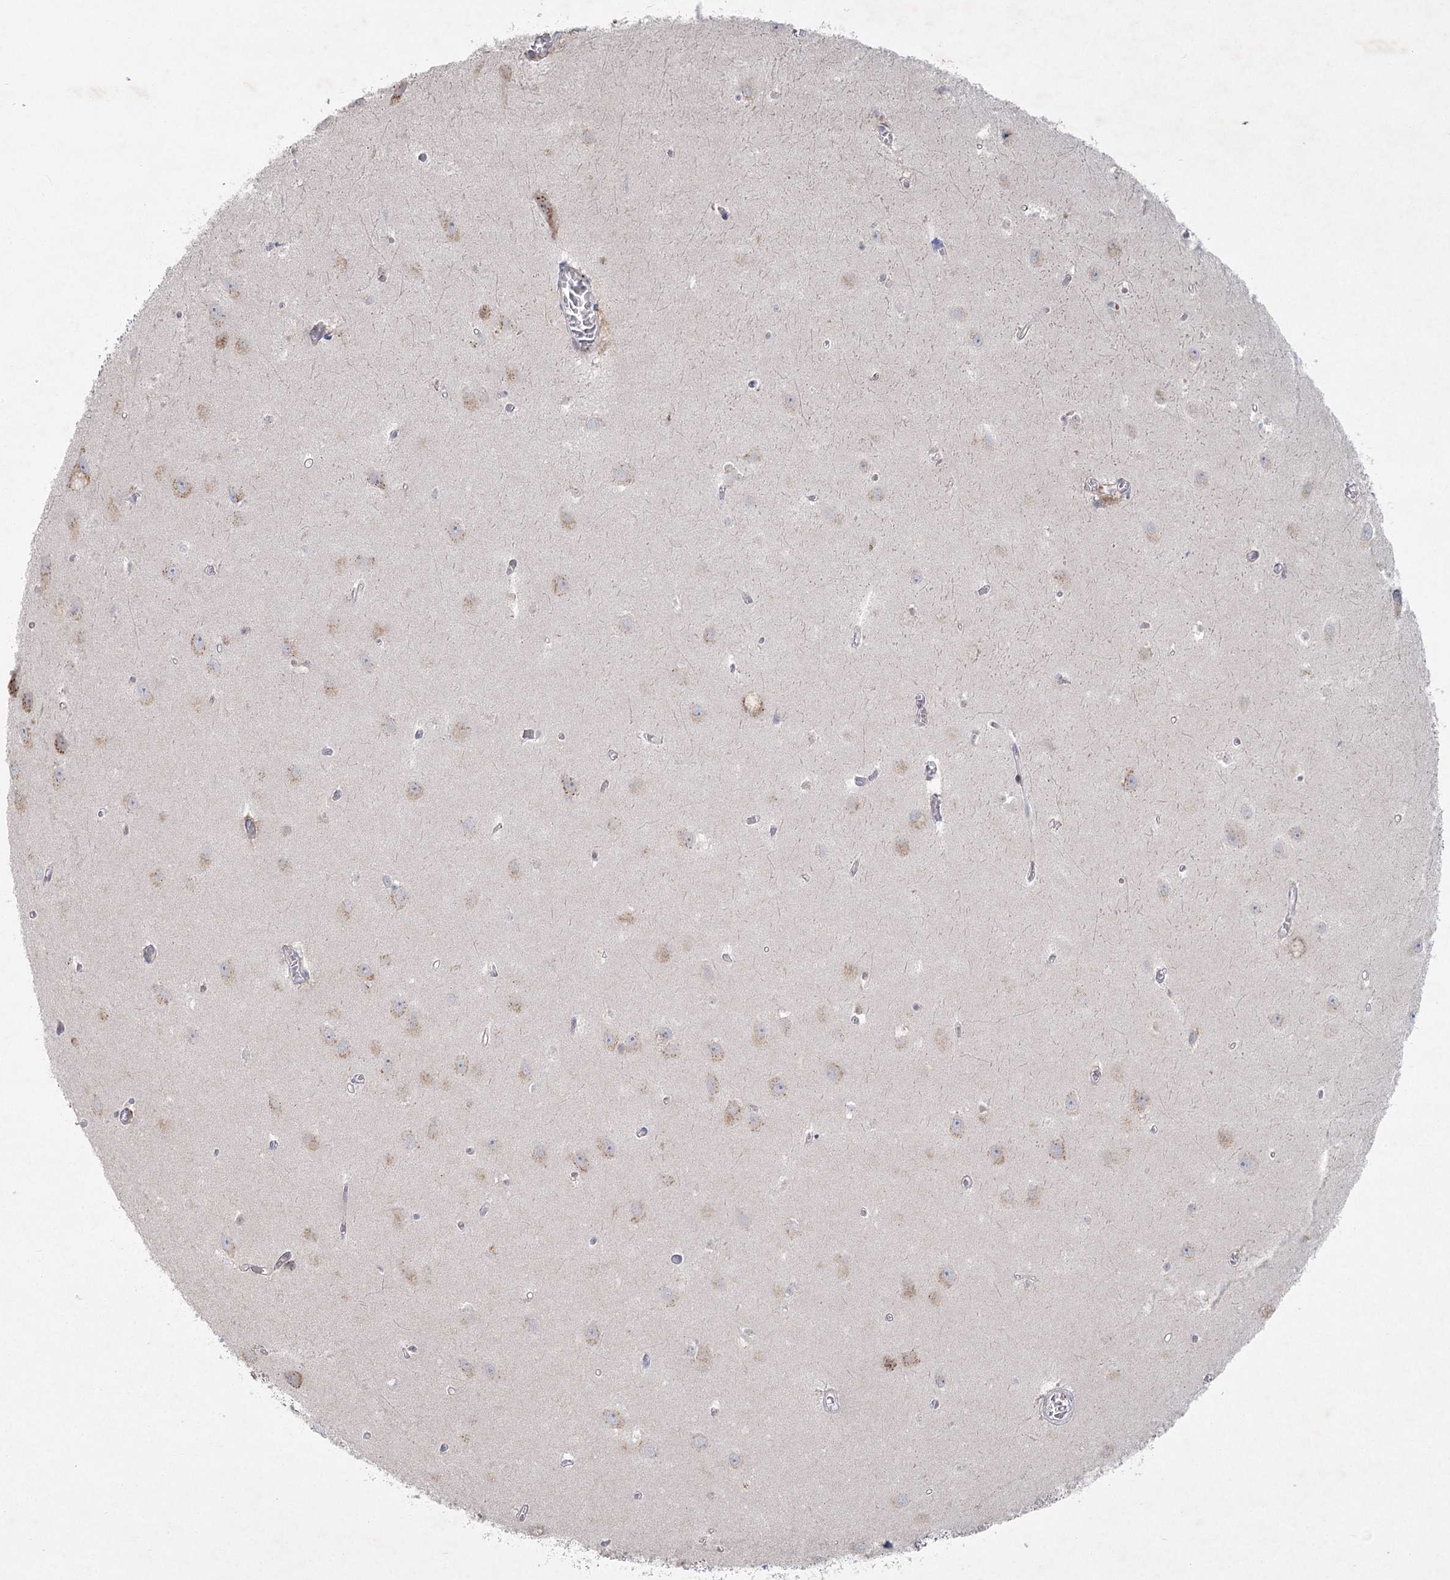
{"staining": {"intensity": "negative", "quantity": "none", "location": "none"}, "tissue": "hippocampus", "cell_type": "Glial cells", "image_type": "normal", "snomed": [{"axis": "morphology", "description": "Normal tissue, NOS"}, {"axis": "topography", "description": "Hippocampus"}], "caption": "Immunohistochemical staining of benign human hippocampus reveals no significant staining in glial cells.", "gene": "FAM110C", "patient": {"sex": "female", "age": 64}}